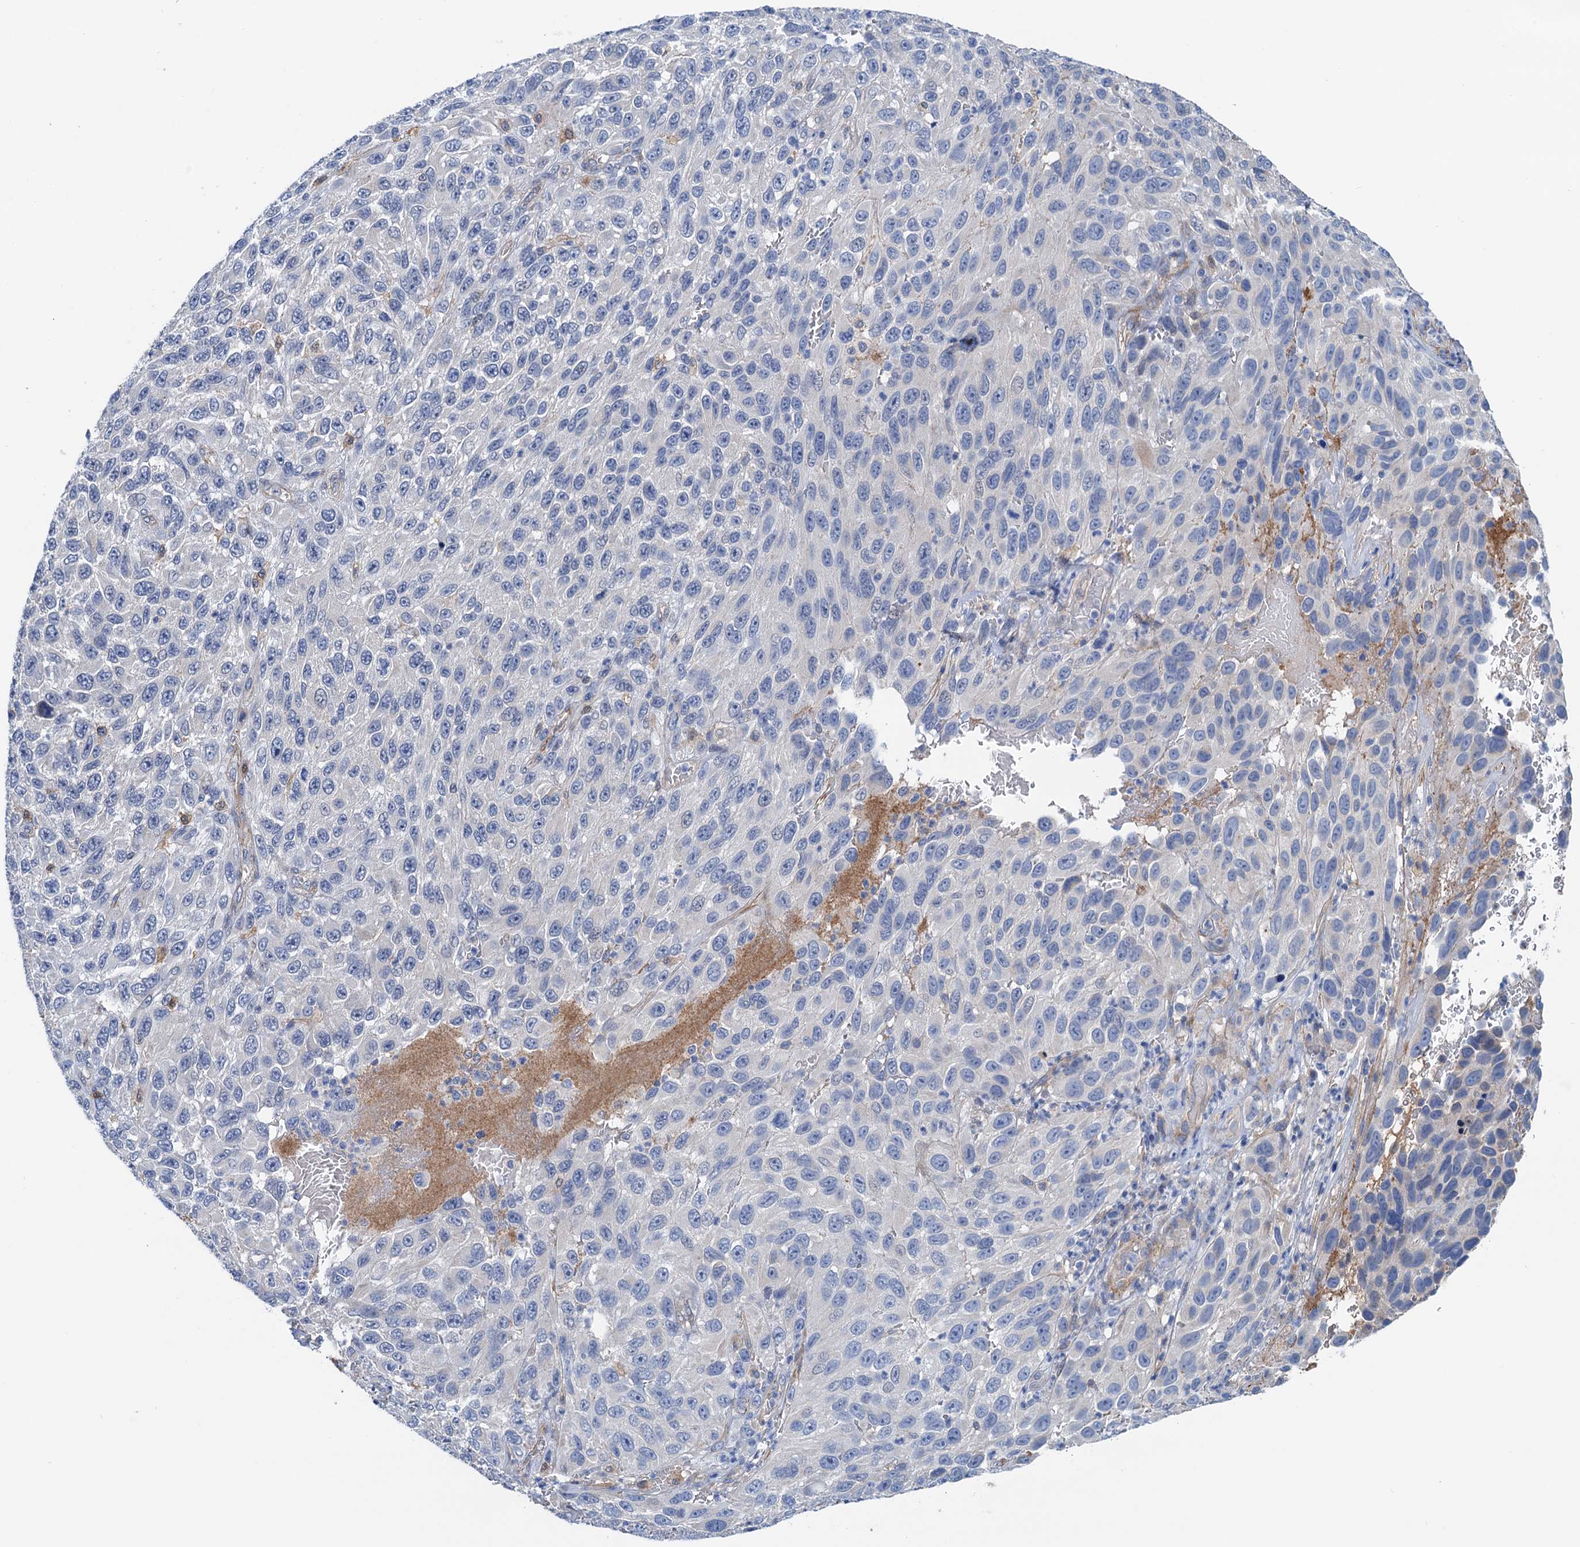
{"staining": {"intensity": "negative", "quantity": "none", "location": "none"}, "tissue": "melanoma", "cell_type": "Tumor cells", "image_type": "cancer", "snomed": [{"axis": "morphology", "description": "Normal tissue, NOS"}, {"axis": "morphology", "description": "Malignant melanoma, NOS"}, {"axis": "topography", "description": "Skin"}], "caption": "Tumor cells show no significant protein staining in melanoma.", "gene": "CSTPP1", "patient": {"sex": "female", "age": 96}}